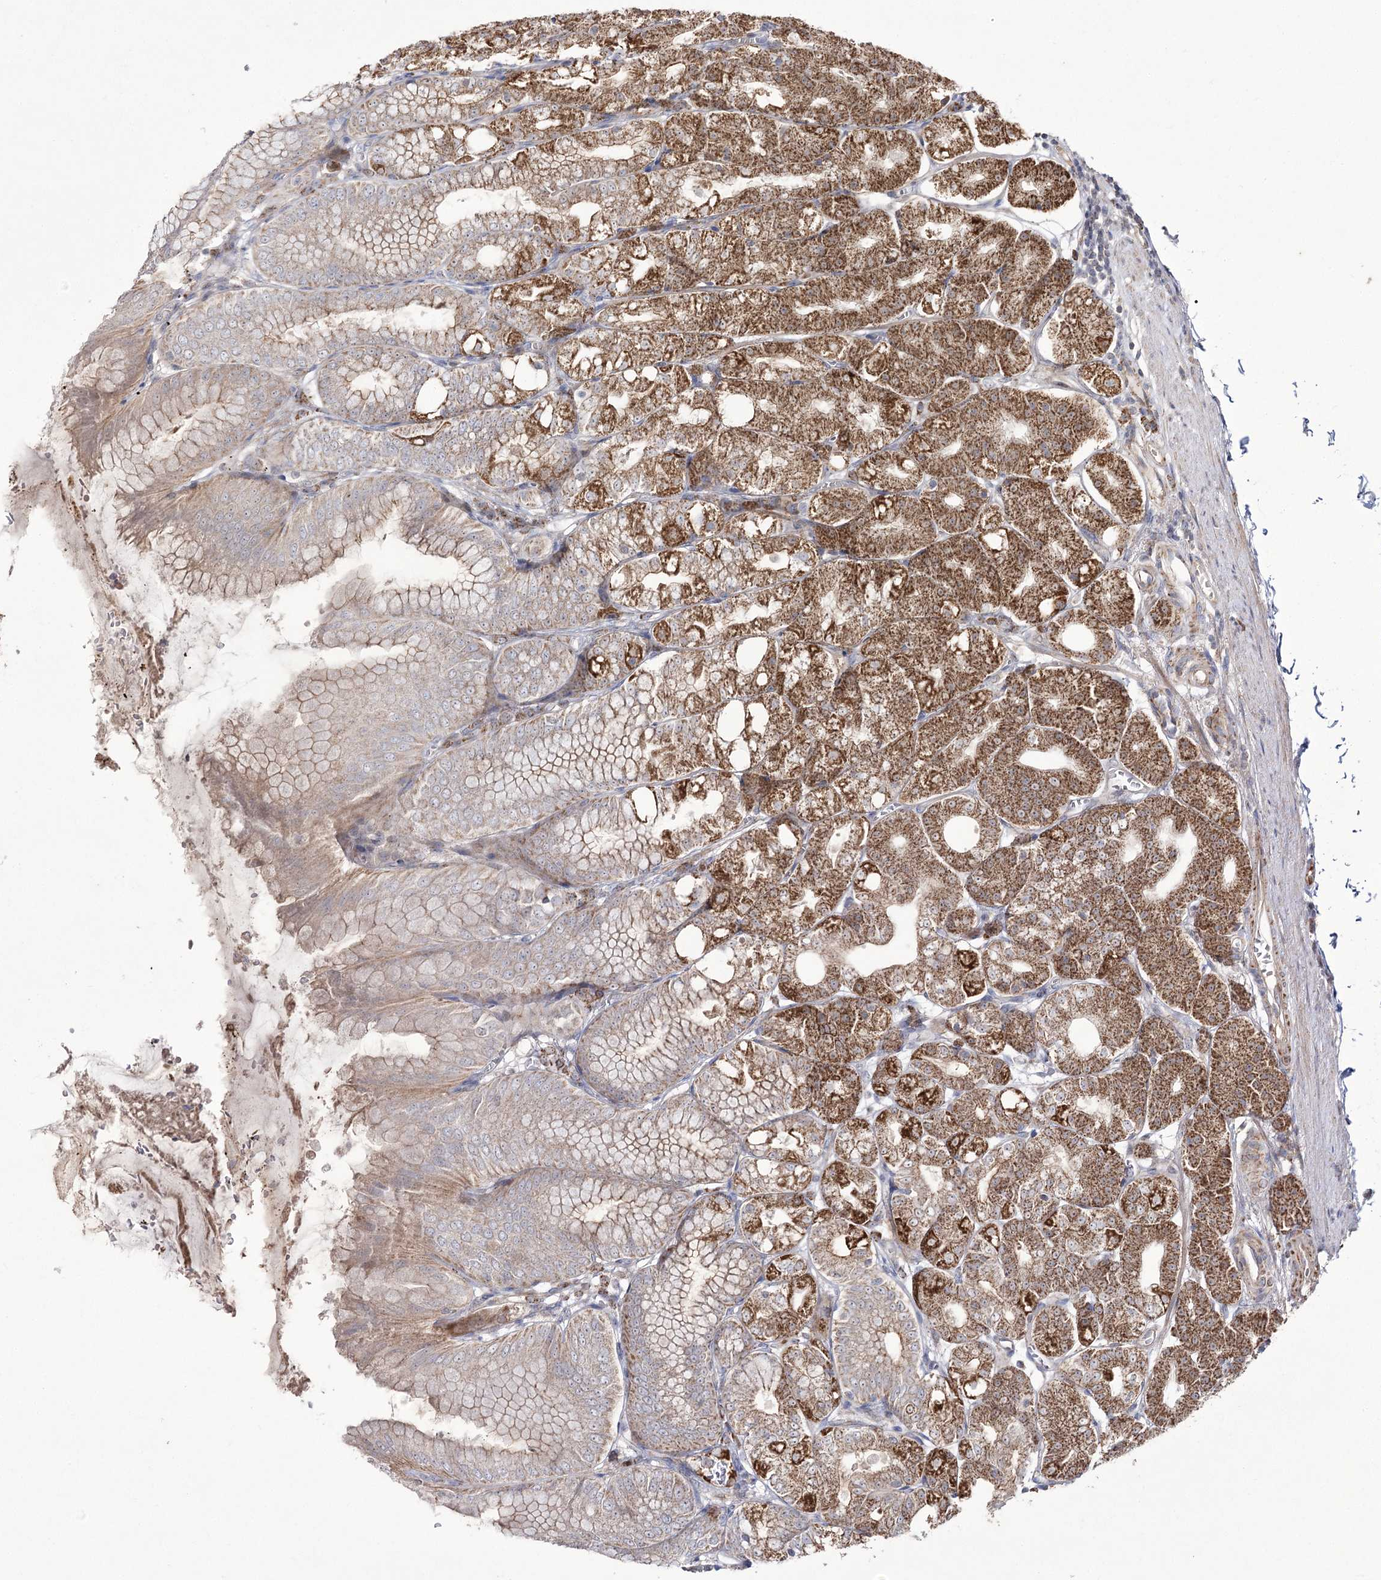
{"staining": {"intensity": "strong", "quantity": ">75%", "location": "cytoplasmic/membranous"}, "tissue": "stomach", "cell_type": "Glandular cells", "image_type": "normal", "snomed": [{"axis": "morphology", "description": "Normal tissue, NOS"}, {"axis": "topography", "description": "Stomach, lower"}], "caption": "IHC (DAB (3,3'-diaminobenzidine)) staining of unremarkable stomach reveals strong cytoplasmic/membranous protein positivity in about >75% of glandular cells.", "gene": "NADK2", "patient": {"sex": "male", "age": 71}}